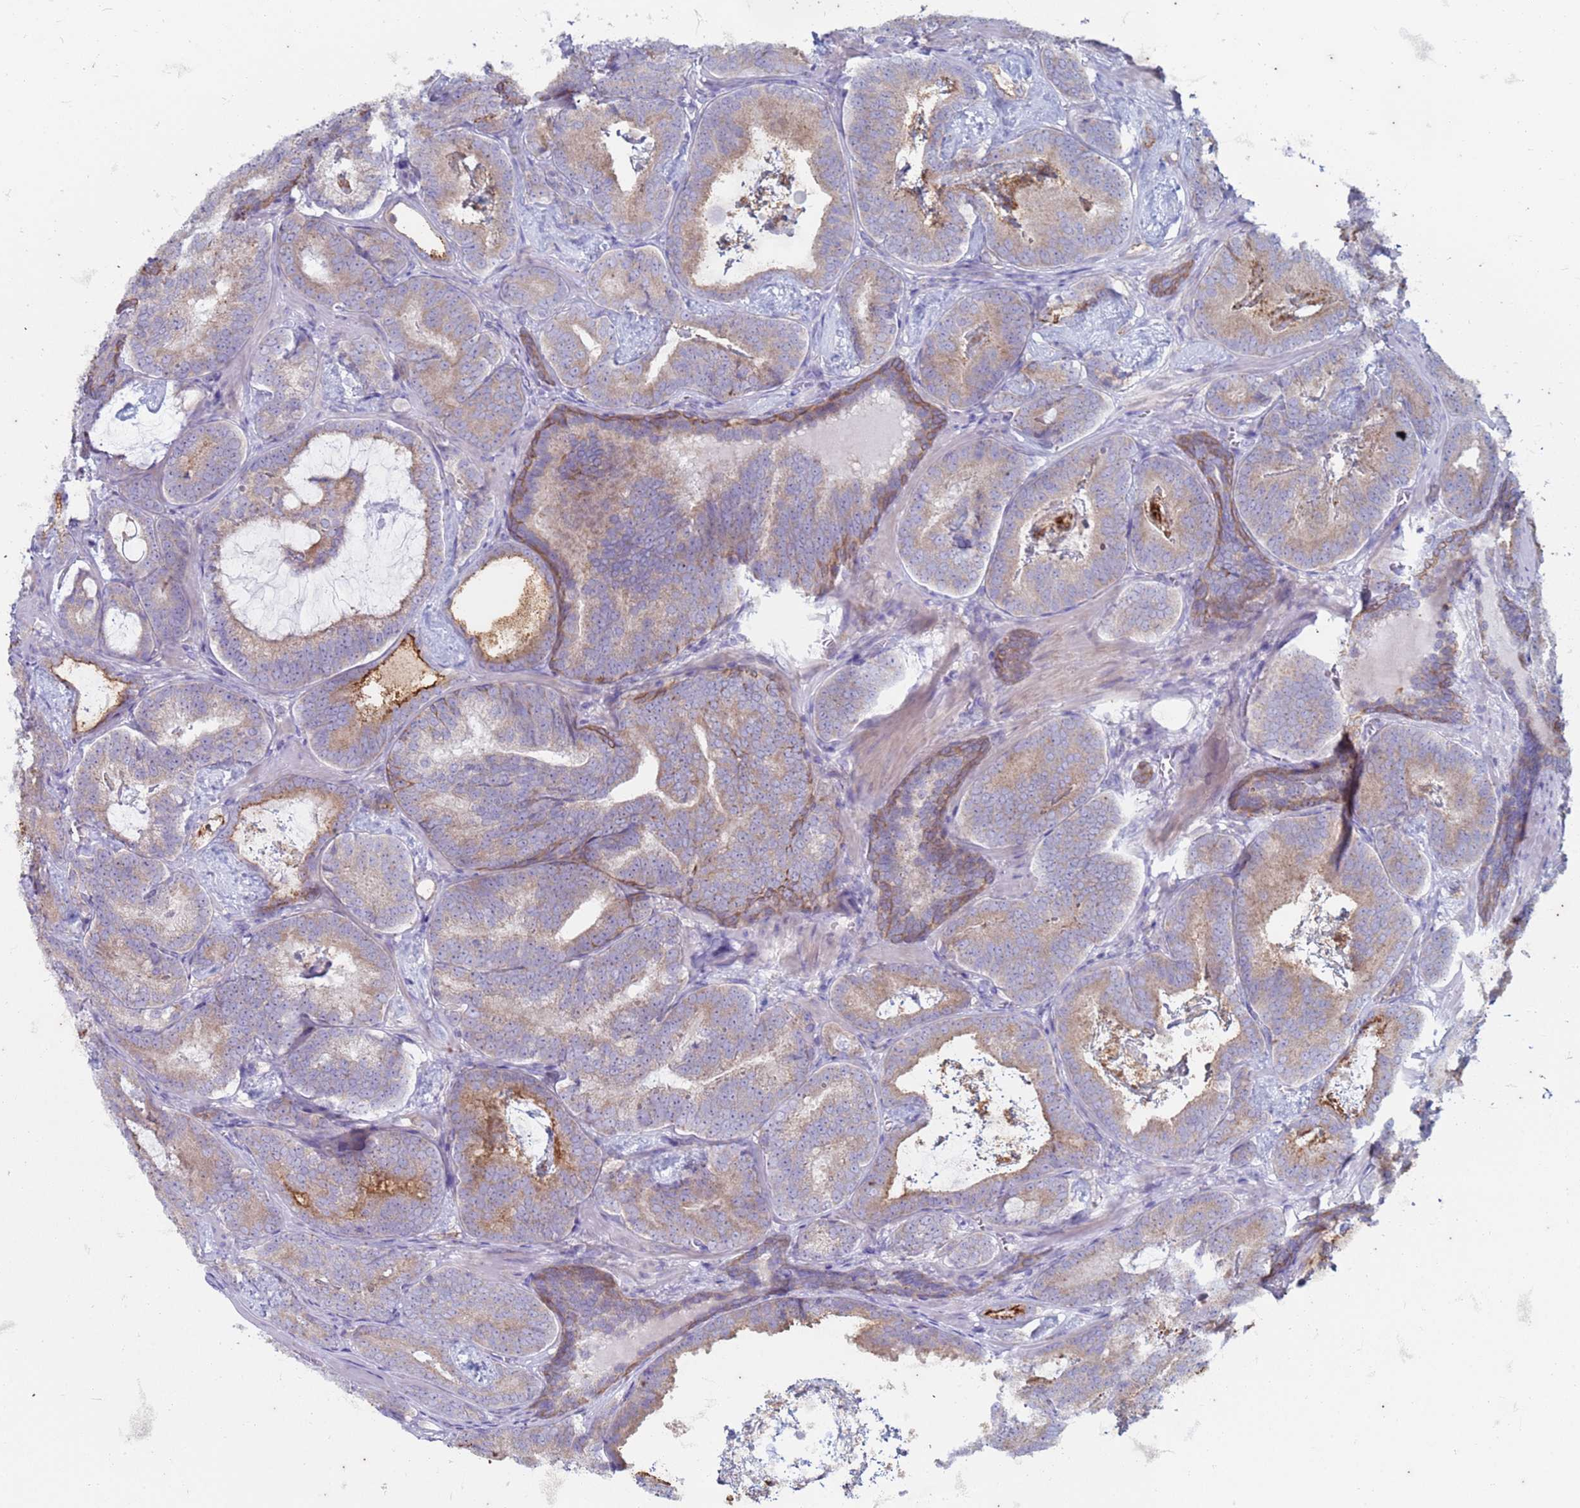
{"staining": {"intensity": "weak", "quantity": "25%-75%", "location": "cytoplasmic/membranous"}, "tissue": "prostate cancer", "cell_type": "Tumor cells", "image_type": "cancer", "snomed": [{"axis": "morphology", "description": "Adenocarcinoma, Low grade"}, {"axis": "topography", "description": "Prostate"}], "caption": "Protein staining displays weak cytoplasmic/membranous expression in about 25%-75% of tumor cells in prostate cancer.", "gene": "SUCO", "patient": {"sex": "male", "age": 60}}